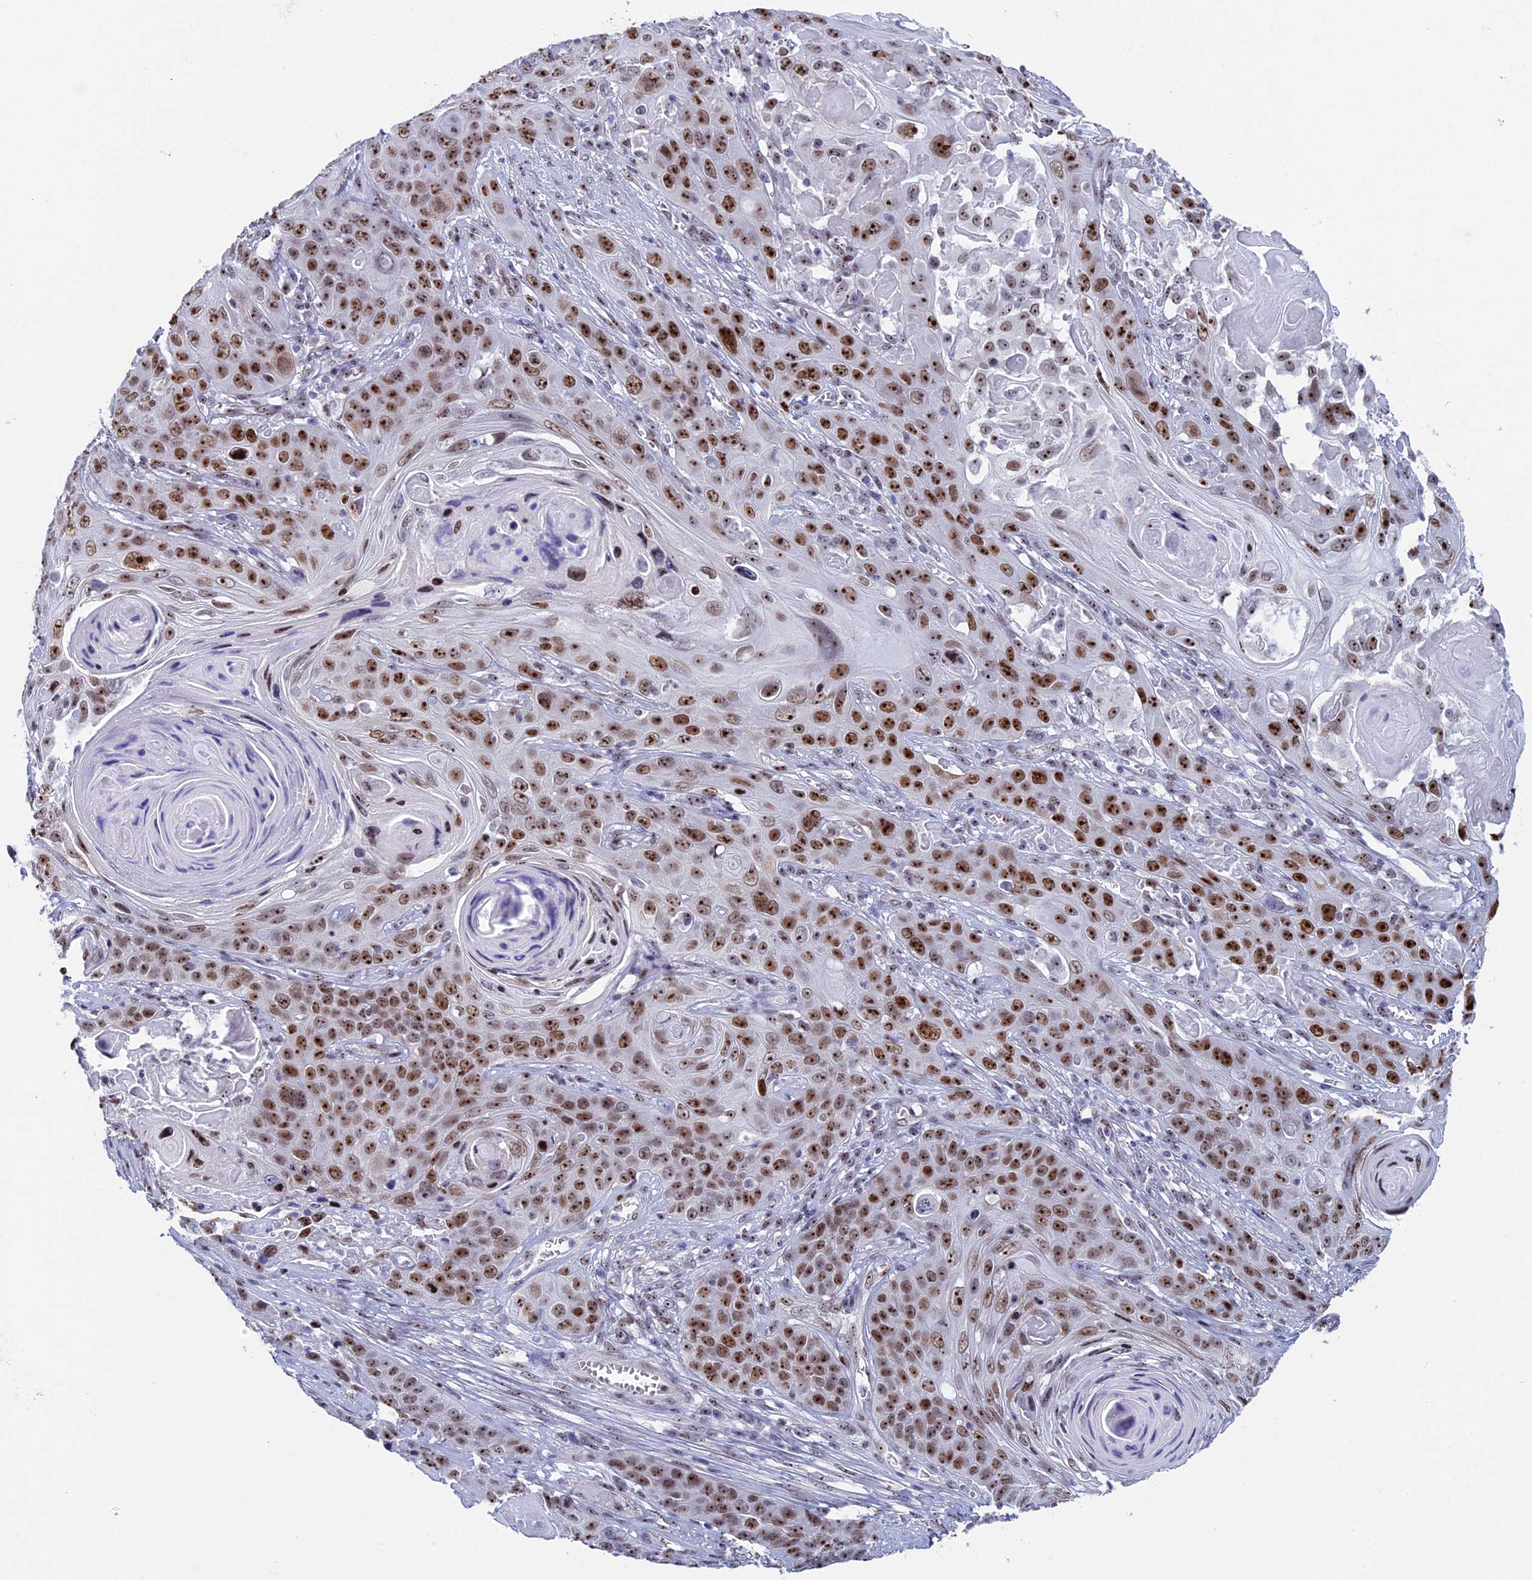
{"staining": {"intensity": "strong", "quantity": ">75%", "location": "nuclear"}, "tissue": "skin cancer", "cell_type": "Tumor cells", "image_type": "cancer", "snomed": [{"axis": "morphology", "description": "Squamous cell carcinoma, NOS"}, {"axis": "topography", "description": "Skin"}], "caption": "Skin squamous cell carcinoma stained with DAB immunohistochemistry (IHC) exhibits high levels of strong nuclear expression in approximately >75% of tumor cells.", "gene": "CCDC86", "patient": {"sex": "male", "age": 55}}